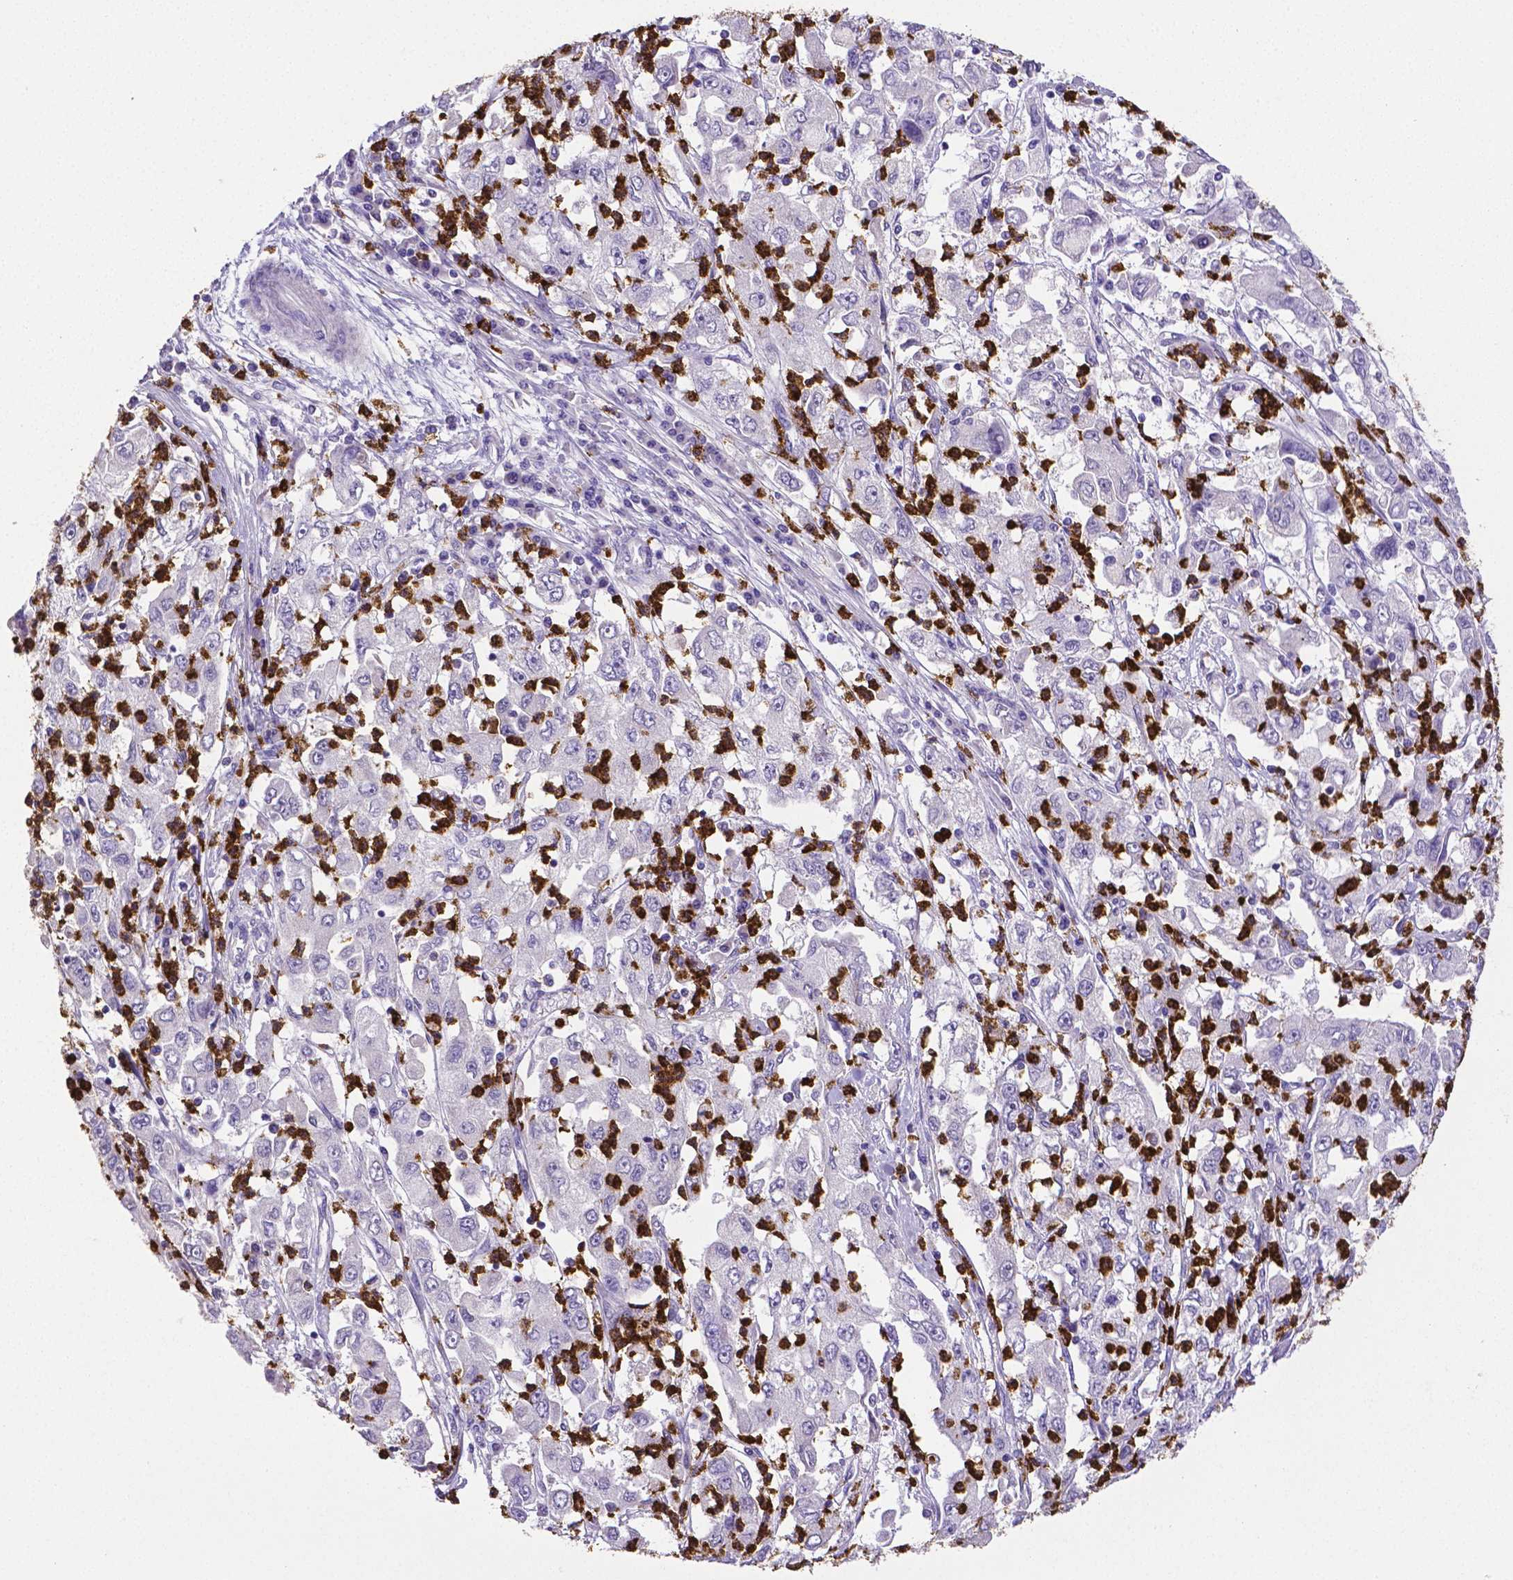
{"staining": {"intensity": "negative", "quantity": "none", "location": "none"}, "tissue": "cervical cancer", "cell_type": "Tumor cells", "image_type": "cancer", "snomed": [{"axis": "morphology", "description": "Squamous cell carcinoma, NOS"}, {"axis": "topography", "description": "Cervix"}], "caption": "Tumor cells show no significant expression in cervical cancer.", "gene": "MMP9", "patient": {"sex": "female", "age": 36}}